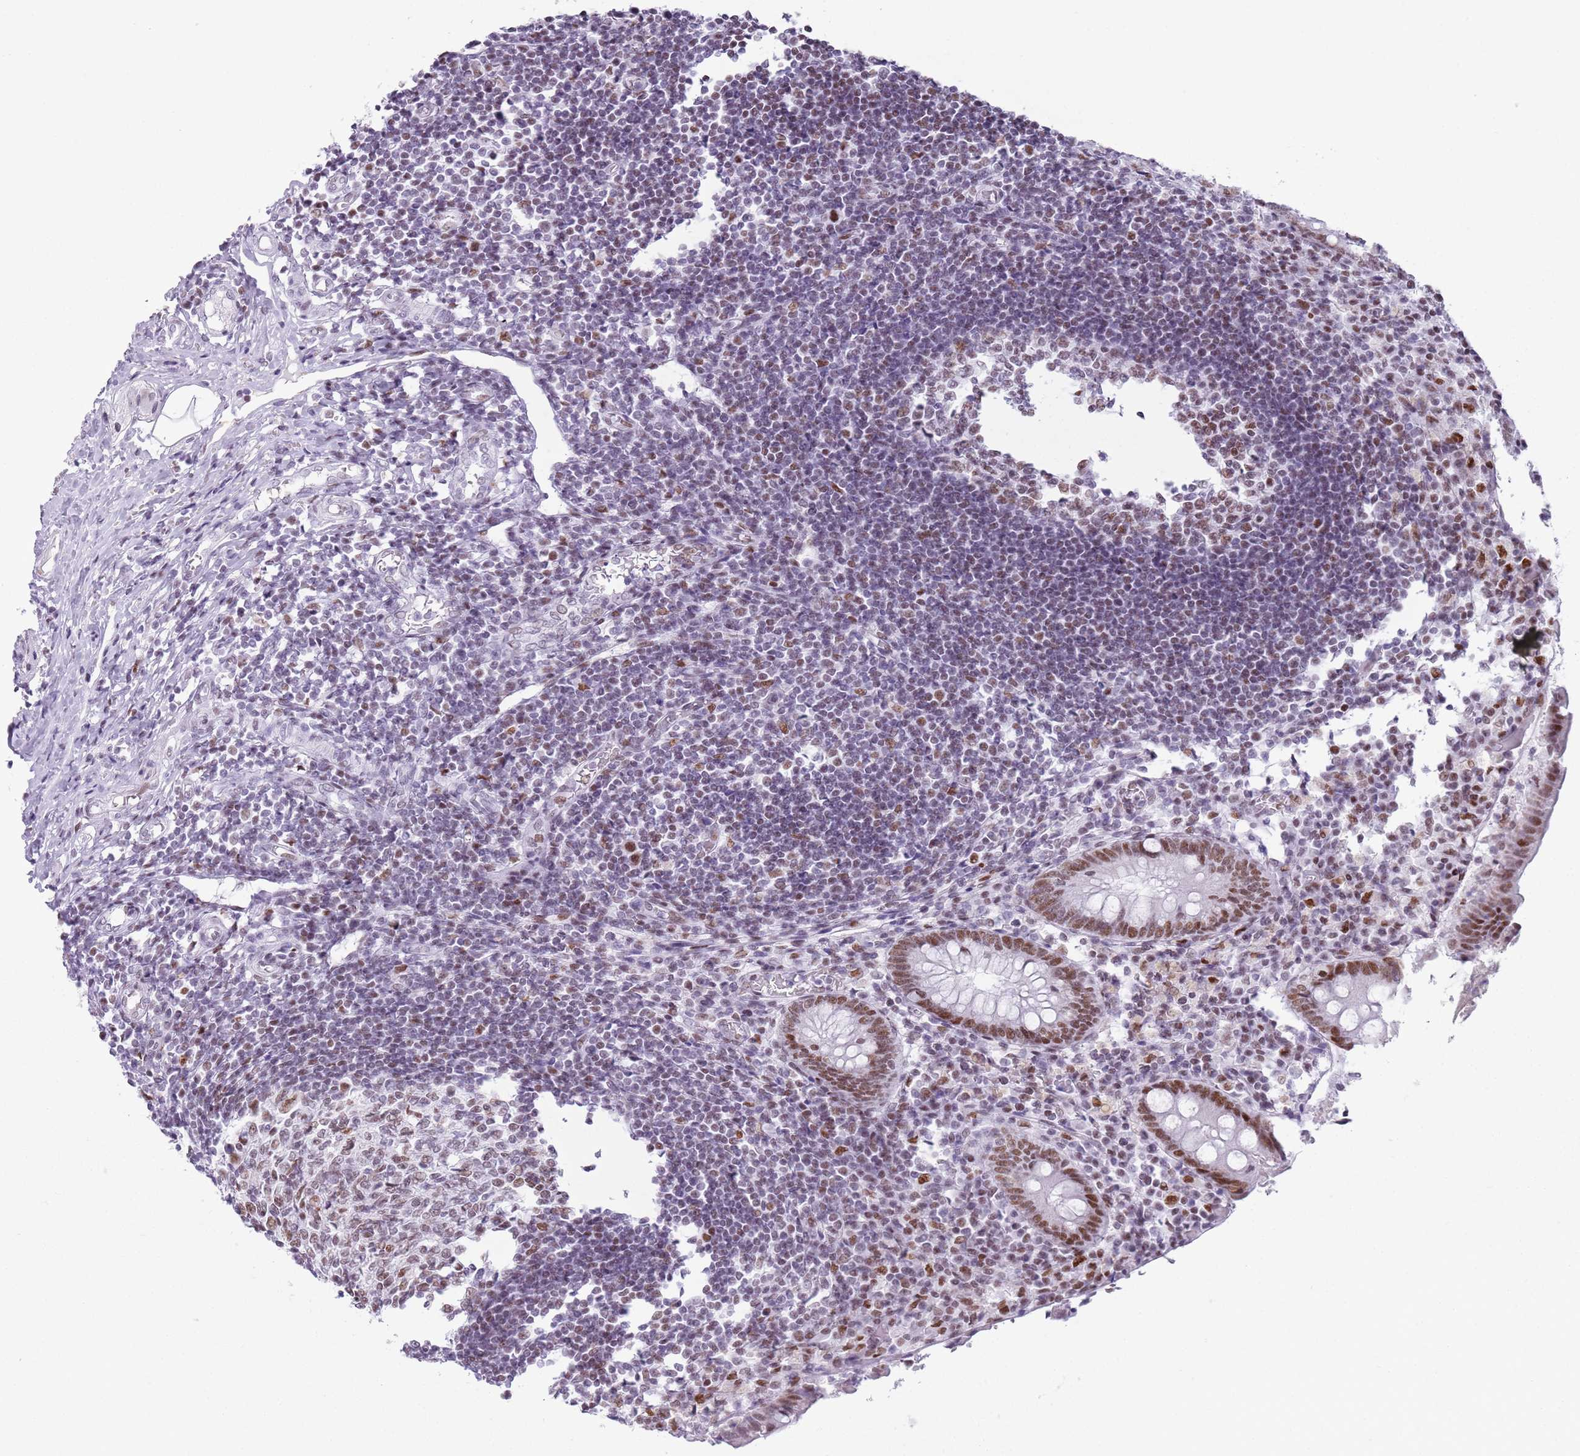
{"staining": {"intensity": "moderate", "quantity": ">75%", "location": "nuclear"}, "tissue": "appendix", "cell_type": "Glandular cells", "image_type": "normal", "snomed": [{"axis": "morphology", "description": "Normal tissue, NOS"}, {"axis": "topography", "description": "Appendix"}], "caption": "Moderate nuclear positivity for a protein is present in approximately >75% of glandular cells of unremarkable appendix using immunohistochemistry.", "gene": "FAM104B", "patient": {"sex": "female", "age": 17}}